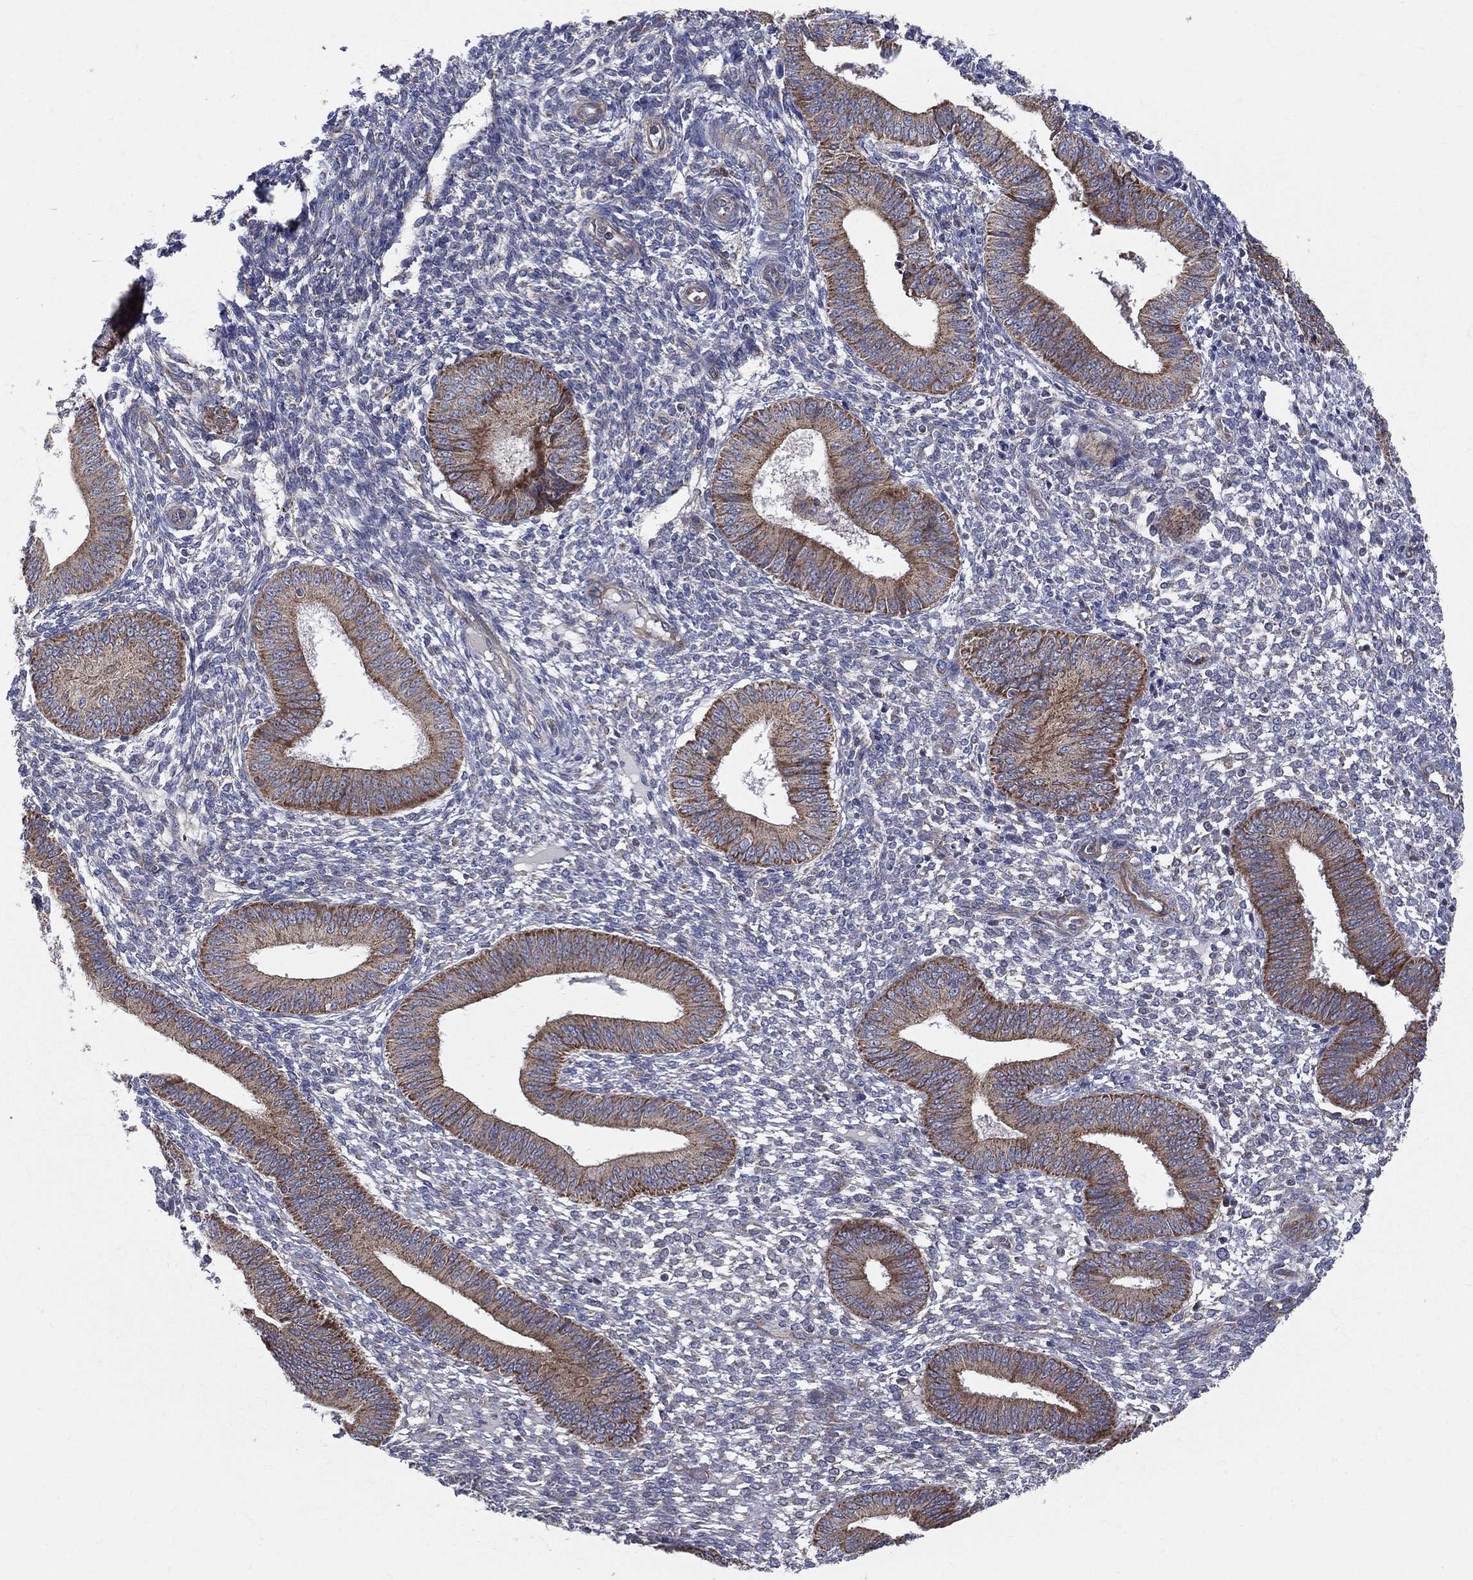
{"staining": {"intensity": "negative", "quantity": "none", "location": "none"}, "tissue": "endometrium", "cell_type": "Cells in endometrial stroma", "image_type": "normal", "snomed": [{"axis": "morphology", "description": "Normal tissue, NOS"}, {"axis": "topography", "description": "Endometrium"}], "caption": "Photomicrograph shows no protein expression in cells in endometrial stroma of normal endometrium.", "gene": "MIX23", "patient": {"sex": "female", "age": 42}}